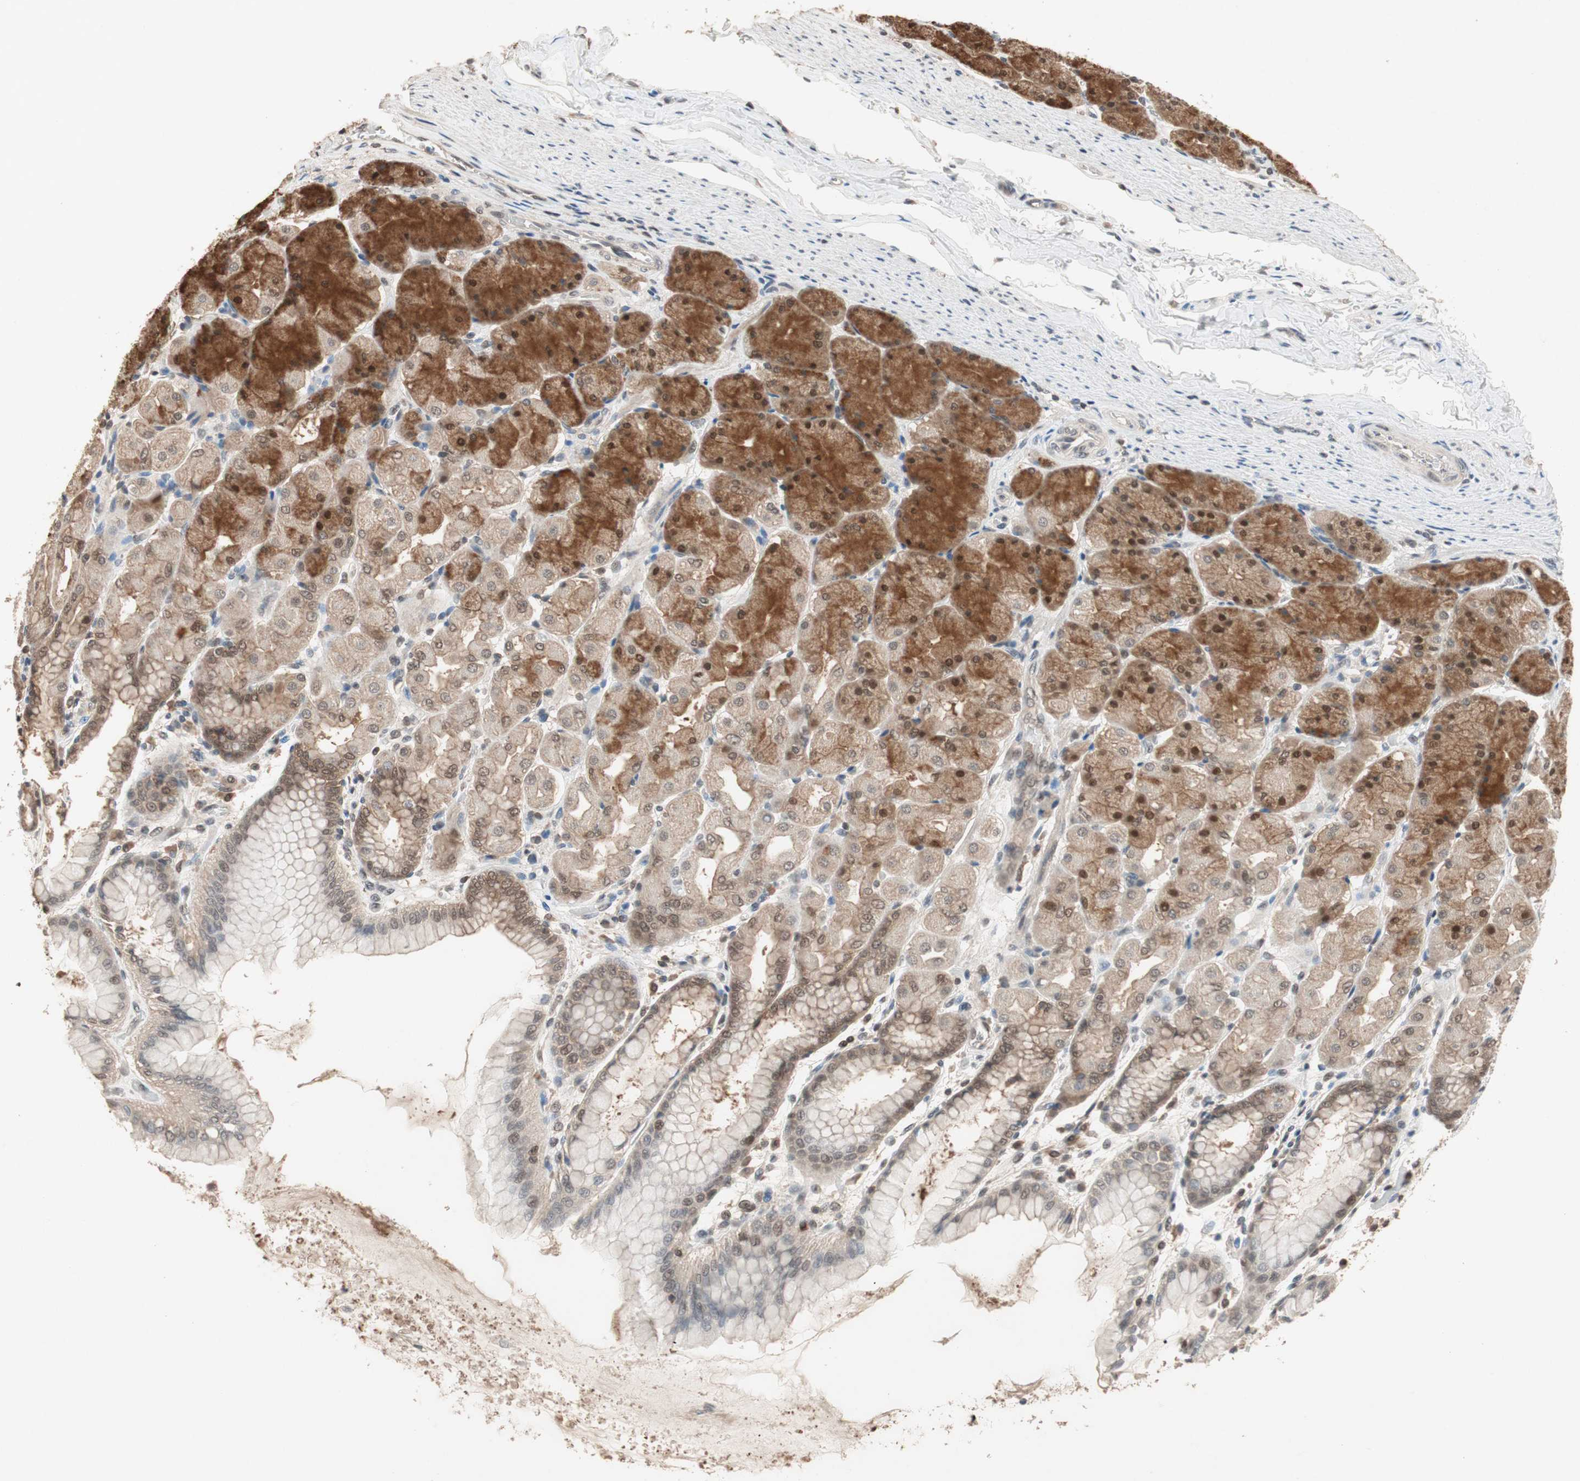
{"staining": {"intensity": "strong", "quantity": ">75%", "location": "cytoplasmic/membranous,nuclear"}, "tissue": "stomach", "cell_type": "Glandular cells", "image_type": "normal", "snomed": [{"axis": "morphology", "description": "Normal tissue, NOS"}, {"axis": "topography", "description": "Stomach, upper"}], "caption": "The micrograph shows staining of normal stomach, revealing strong cytoplasmic/membranous,nuclear protein expression (brown color) within glandular cells. The protein is shown in brown color, while the nuclei are stained blue.", "gene": "GART", "patient": {"sex": "female", "age": 56}}